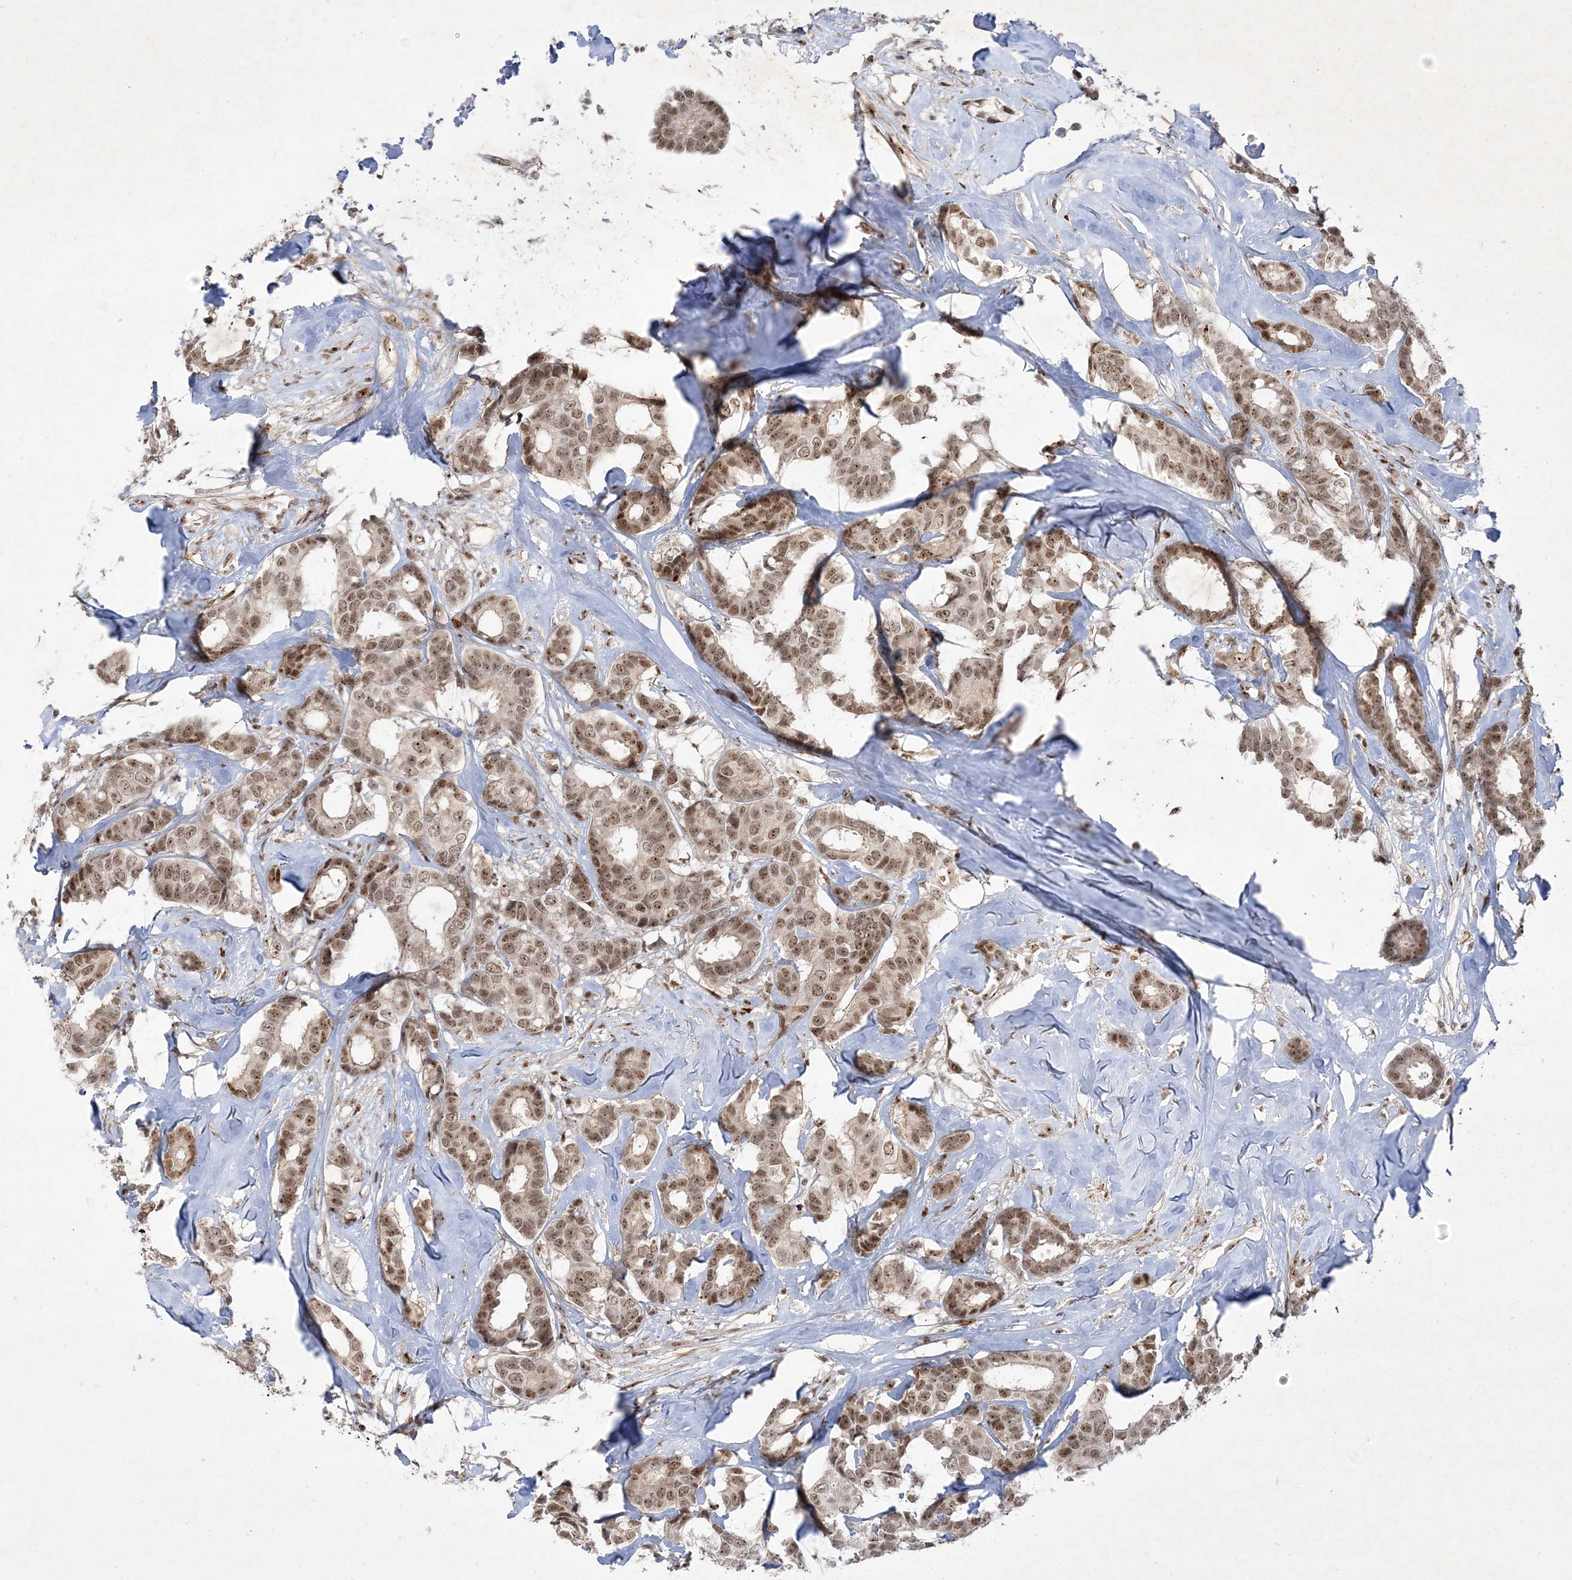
{"staining": {"intensity": "moderate", "quantity": ">75%", "location": "nuclear"}, "tissue": "breast cancer", "cell_type": "Tumor cells", "image_type": "cancer", "snomed": [{"axis": "morphology", "description": "Duct carcinoma"}, {"axis": "topography", "description": "Breast"}], "caption": "This histopathology image demonstrates immunohistochemistry staining of breast infiltrating ductal carcinoma, with medium moderate nuclear expression in about >75% of tumor cells.", "gene": "NPM3", "patient": {"sex": "female", "age": 87}}